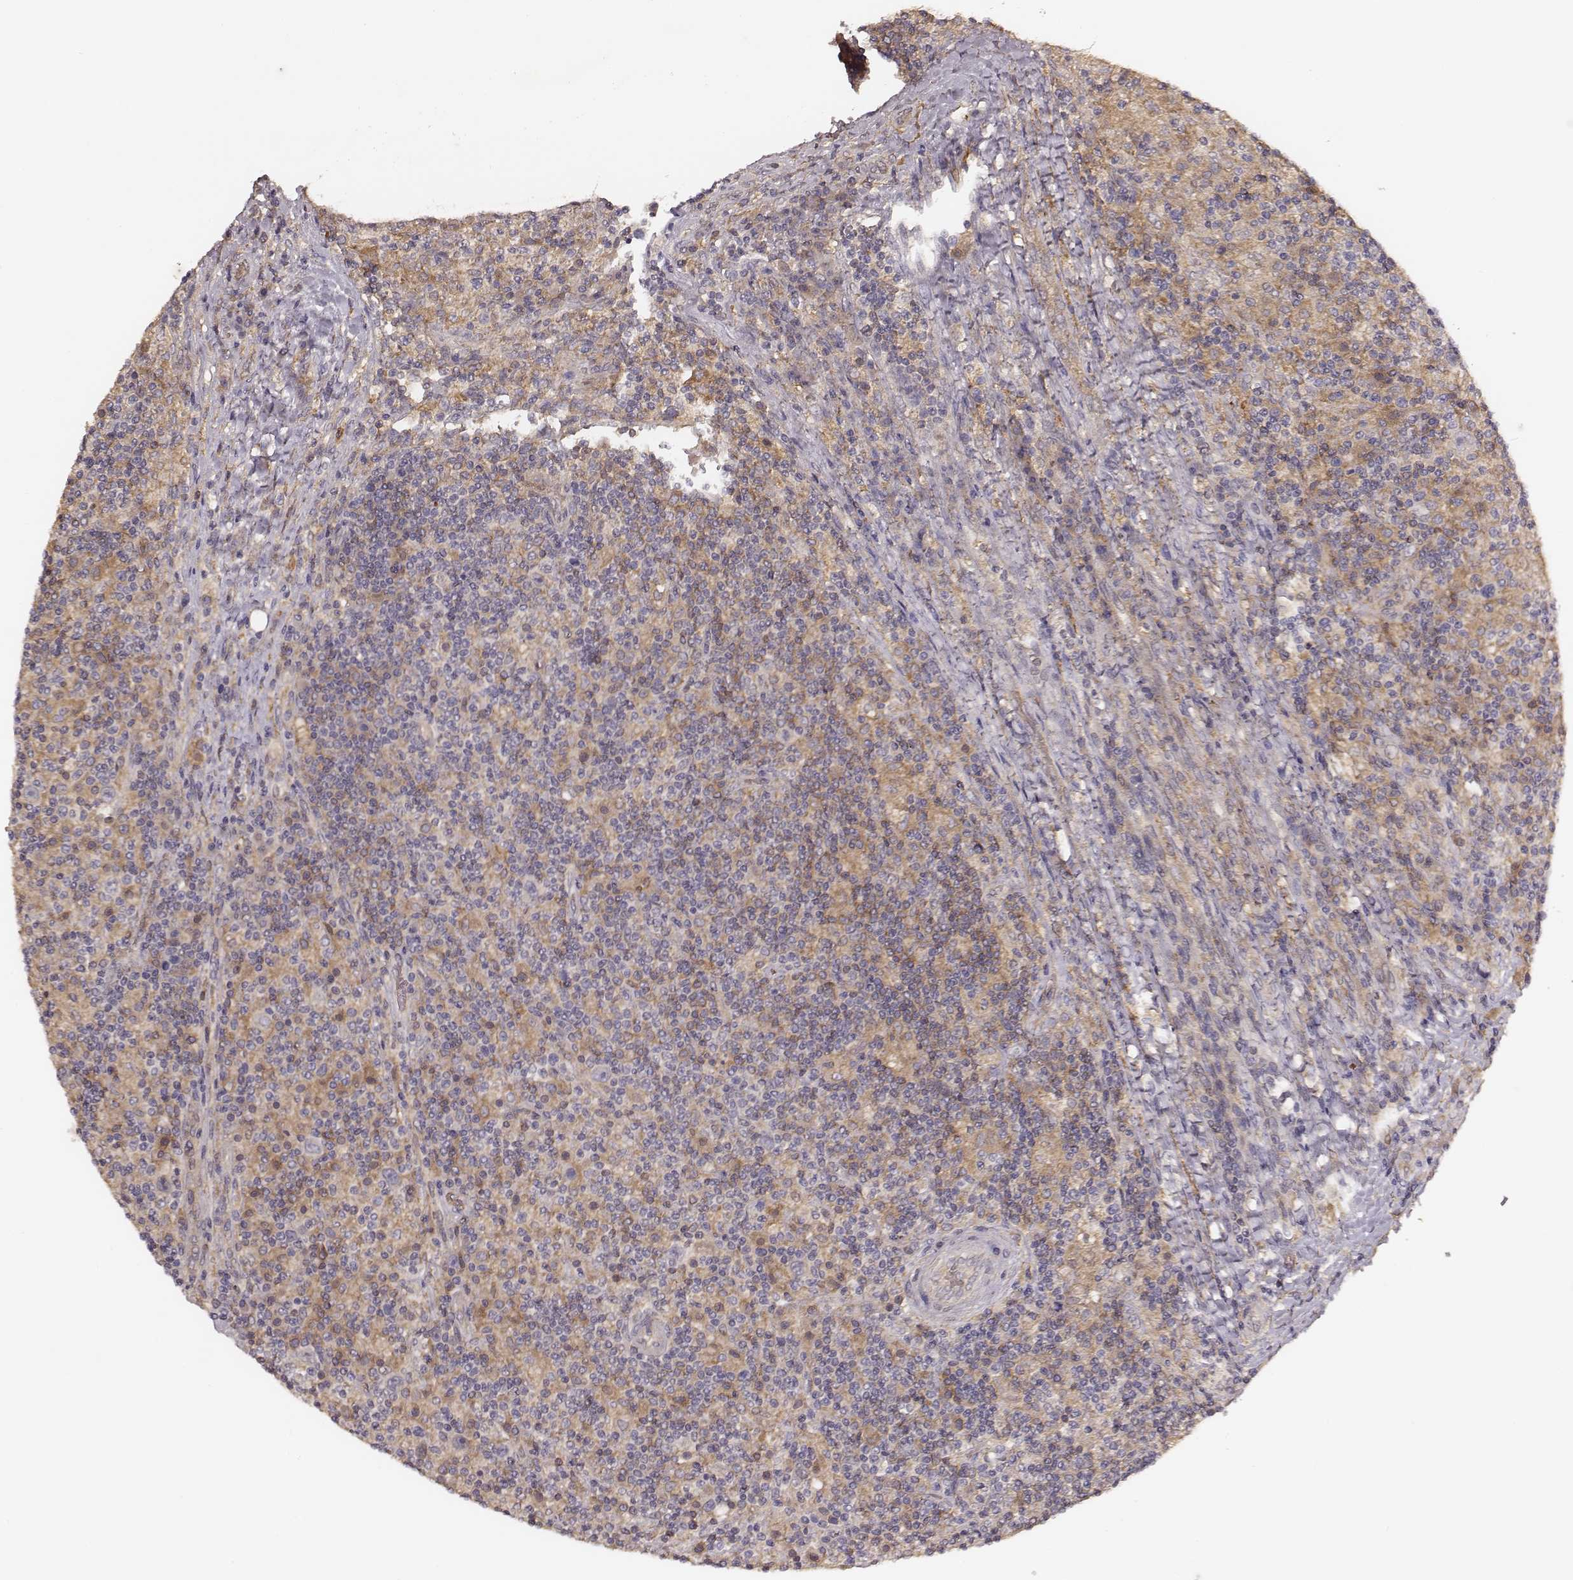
{"staining": {"intensity": "weak", "quantity": ">75%", "location": "cytoplasmic/membranous"}, "tissue": "lymphoma", "cell_type": "Tumor cells", "image_type": "cancer", "snomed": [{"axis": "morphology", "description": "Hodgkin's disease, NOS"}, {"axis": "topography", "description": "Lymph node"}], "caption": "Protein staining demonstrates weak cytoplasmic/membranous expression in about >75% of tumor cells in Hodgkin's disease. The protein of interest is stained brown, and the nuclei are stained in blue (DAB IHC with brightfield microscopy, high magnification).", "gene": "VPS26A", "patient": {"sex": "male", "age": 70}}